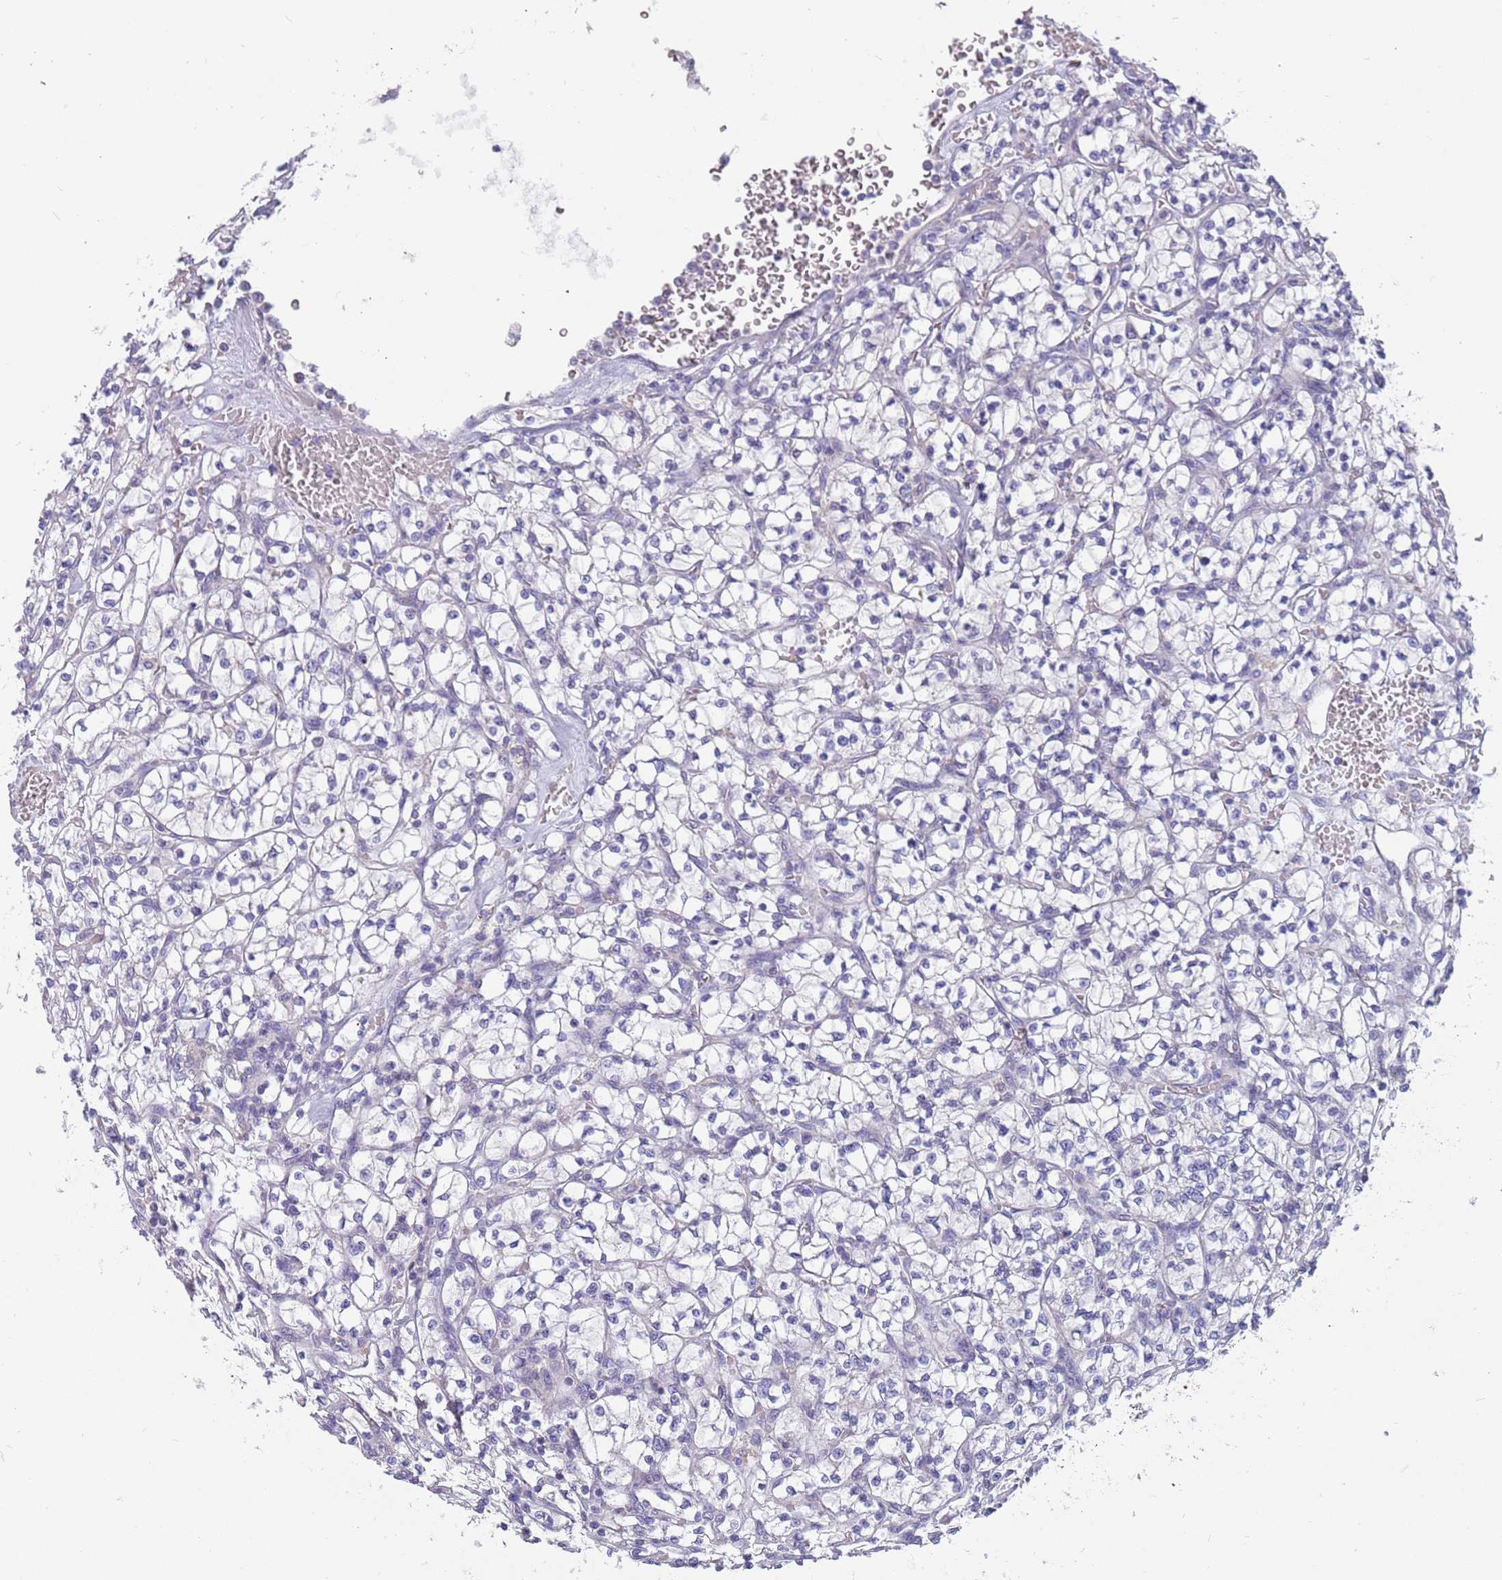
{"staining": {"intensity": "negative", "quantity": "none", "location": "none"}, "tissue": "renal cancer", "cell_type": "Tumor cells", "image_type": "cancer", "snomed": [{"axis": "morphology", "description": "Adenocarcinoma, NOS"}, {"axis": "topography", "description": "Kidney"}], "caption": "Immunohistochemistry photomicrograph of renal cancer stained for a protein (brown), which reveals no expression in tumor cells. (IHC, brightfield microscopy, high magnification).", "gene": "RHCG", "patient": {"sex": "female", "age": 64}}